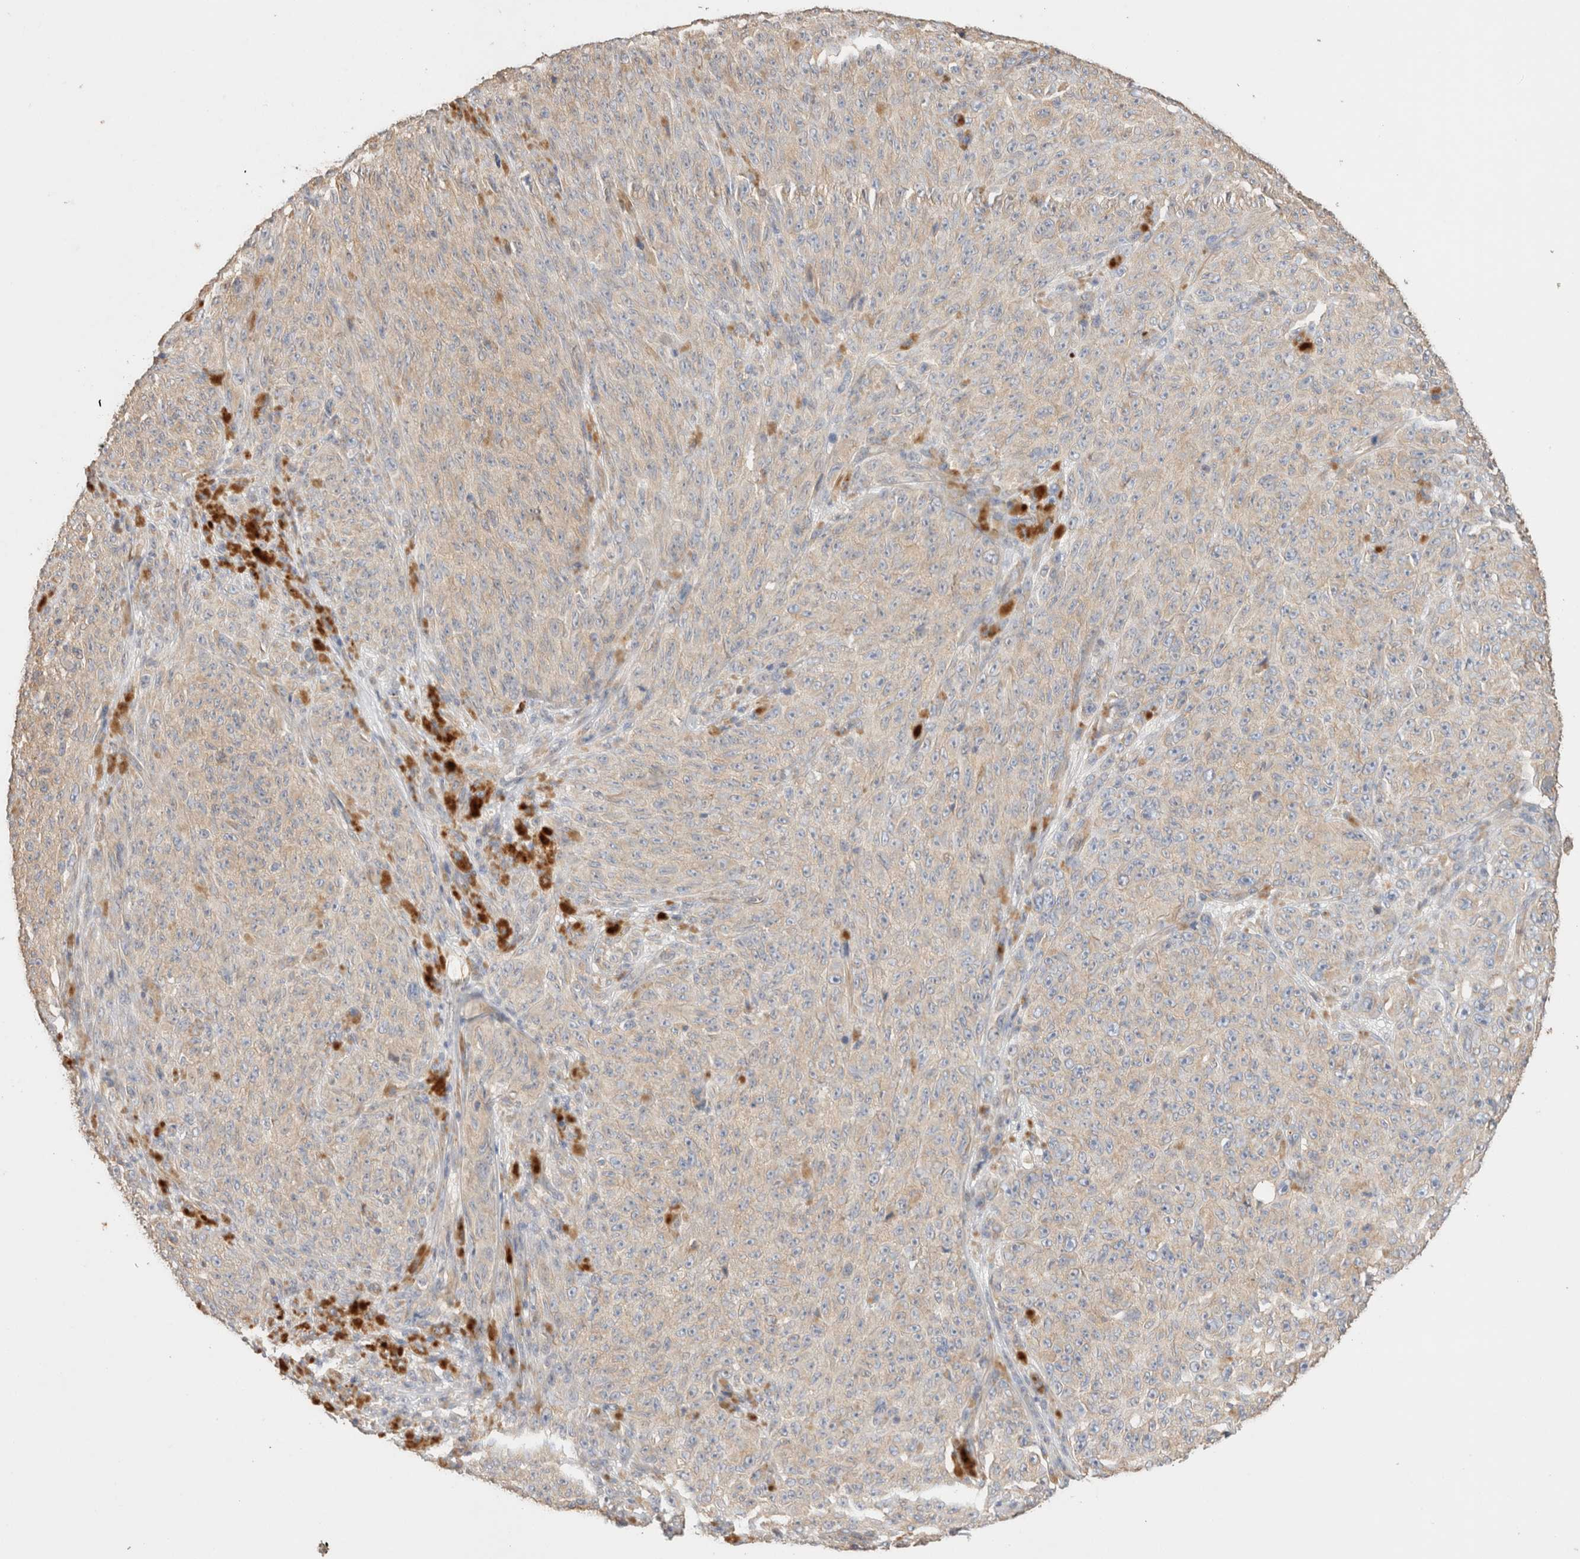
{"staining": {"intensity": "negative", "quantity": "none", "location": "none"}, "tissue": "melanoma", "cell_type": "Tumor cells", "image_type": "cancer", "snomed": [{"axis": "morphology", "description": "Malignant melanoma, NOS"}, {"axis": "topography", "description": "Skin"}], "caption": "Protein analysis of melanoma demonstrates no significant positivity in tumor cells.", "gene": "PROS1", "patient": {"sex": "female", "age": 82}}